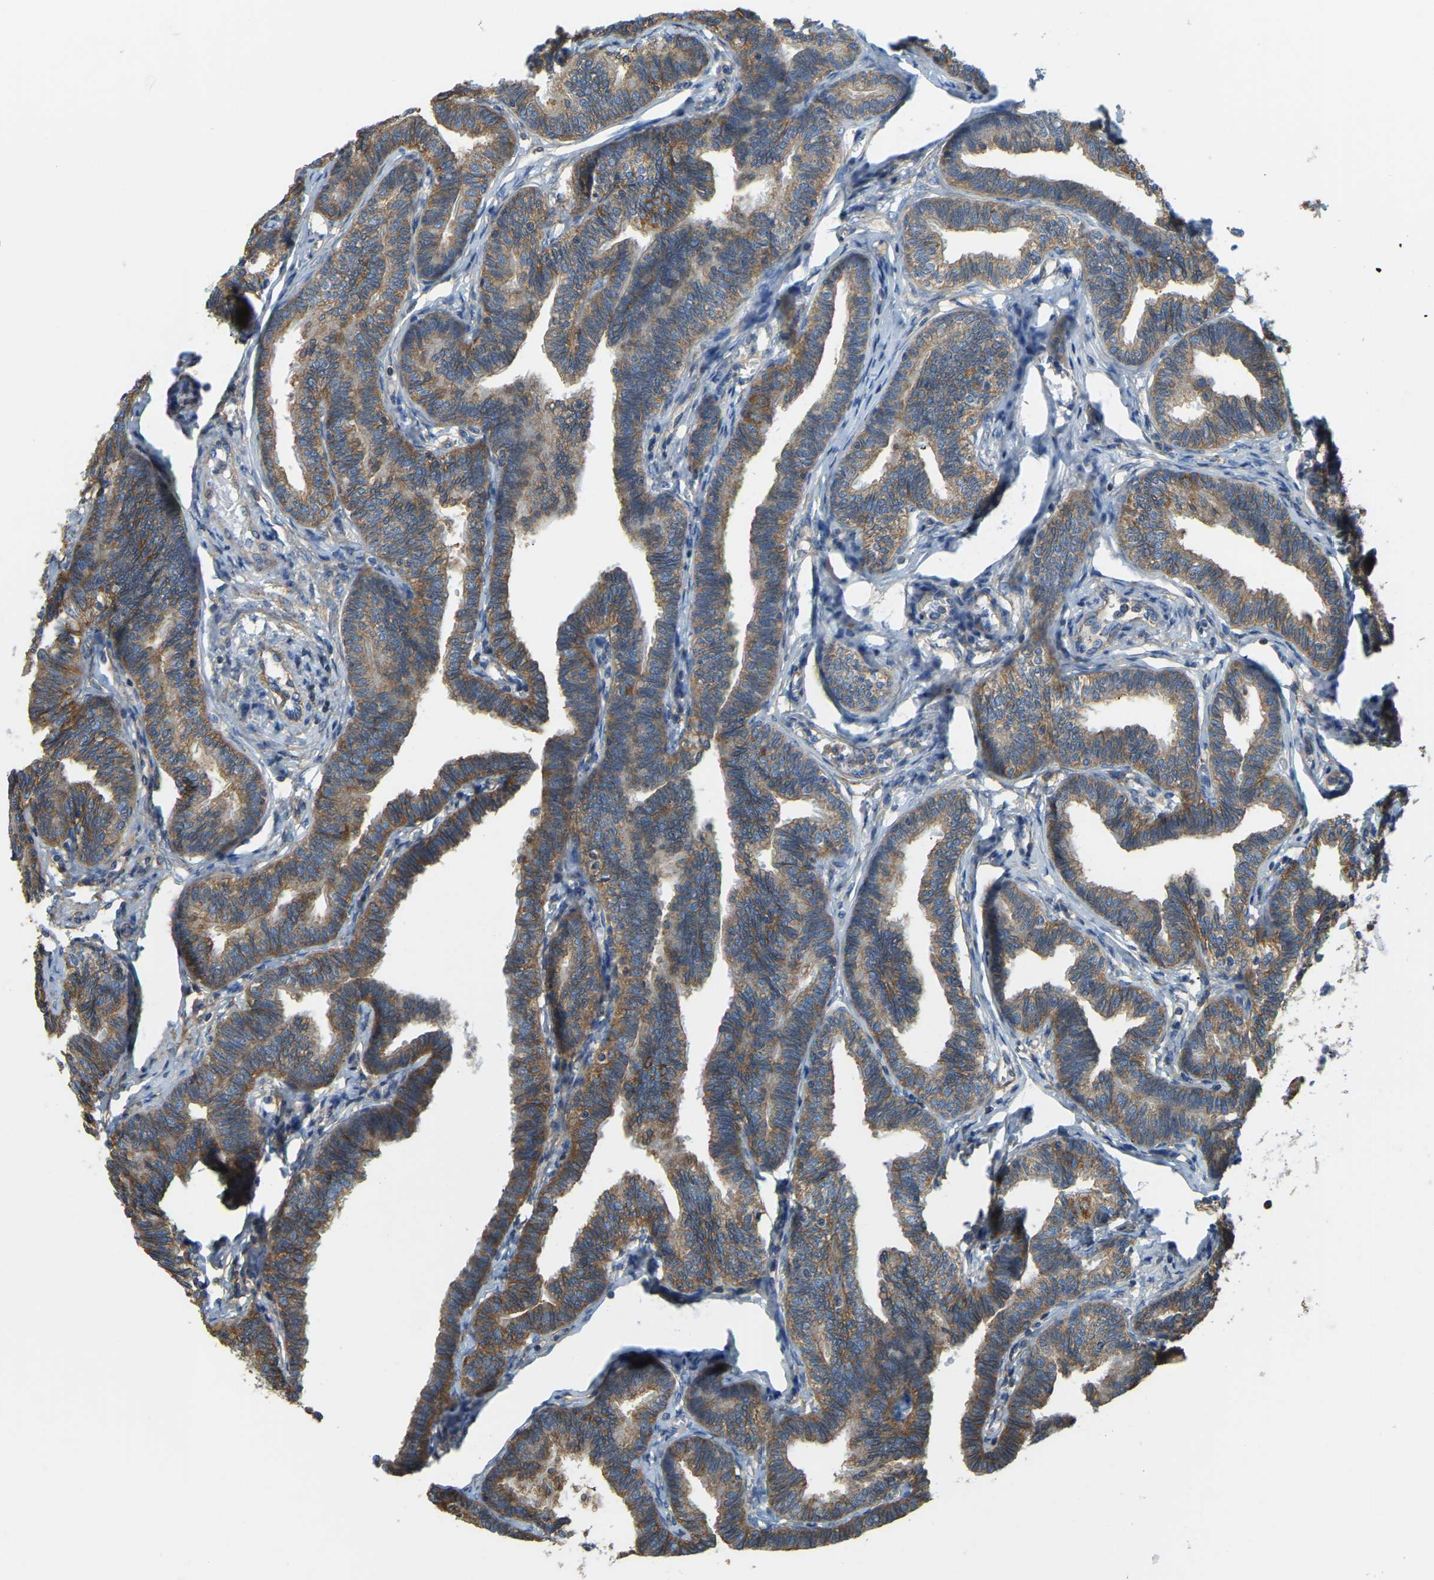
{"staining": {"intensity": "moderate", "quantity": ">75%", "location": "cytoplasmic/membranous"}, "tissue": "fallopian tube", "cell_type": "Glandular cells", "image_type": "normal", "snomed": [{"axis": "morphology", "description": "Normal tissue, NOS"}, {"axis": "topography", "description": "Fallopian tube"}, {"axis": "topography", "description": "Ovary"}], "caption": "Glandular cells display medium levels of moderate cytoplasmic/membranous staining in about >75% of cells in normal fallopian tube.", "gene": "AHNAK", "patient": {"sex": "female", "age": 23}}